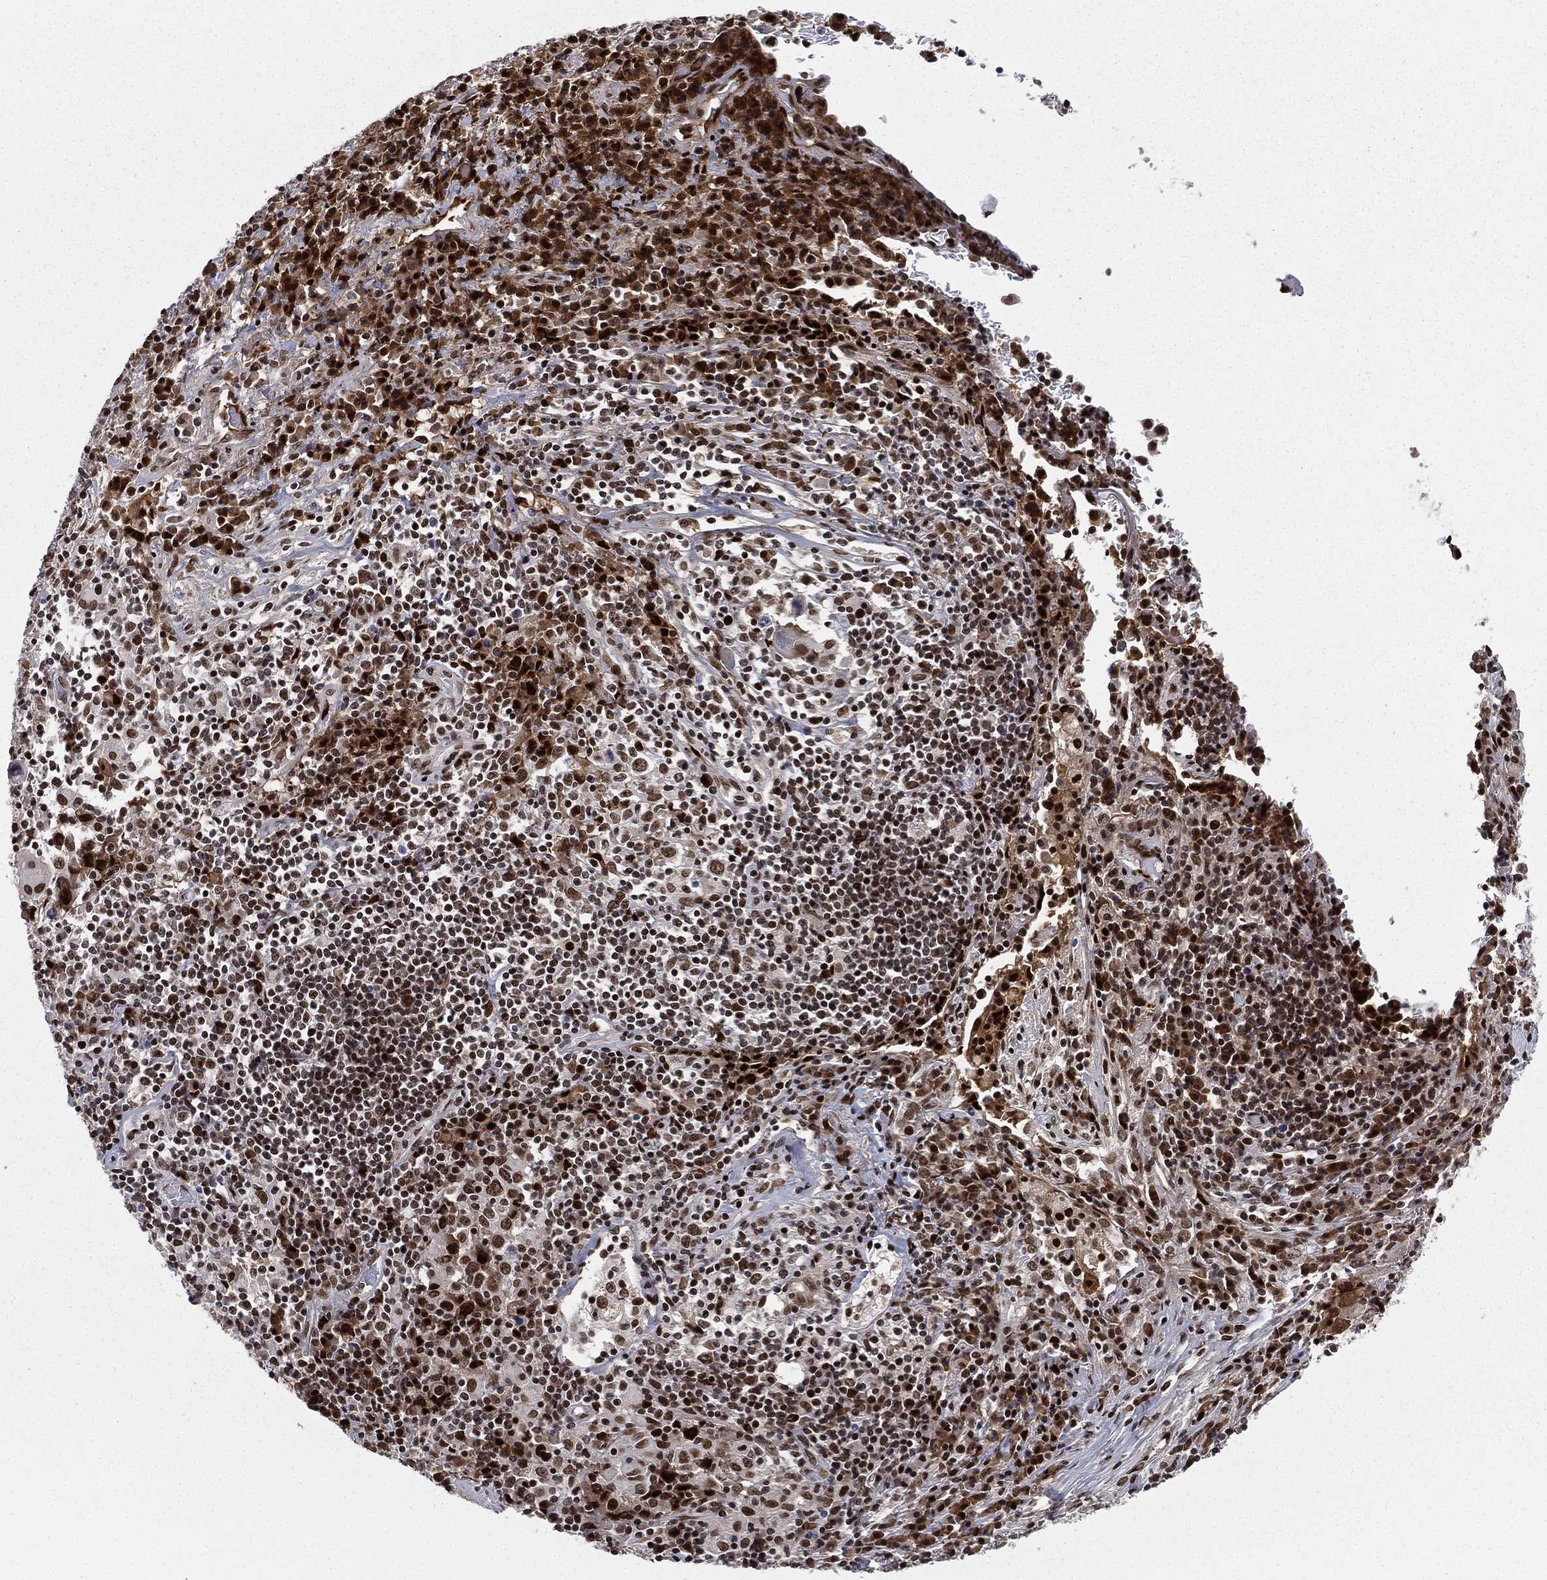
{"staining": {"intensity": "strong", "quantity": ">75%", "location": "nuclear"}, "tissue": "lung cancer", "cell_type": "Tumor cells", "image_type": "cancer", "snomed": [{"axis": "morphology", "description": "Squamous cell carcinoma, NOS"}, {"axis": "topography", "description": "Lung"}], "caption": "Immunohistochemical staining of squamous cell carcinoma (lung) exhibits high levels of strong nuclear protein staining in approximately >75% of tumor cells.", "gene": "RTF1", "patient": {"sex": "male", "age": 57}}